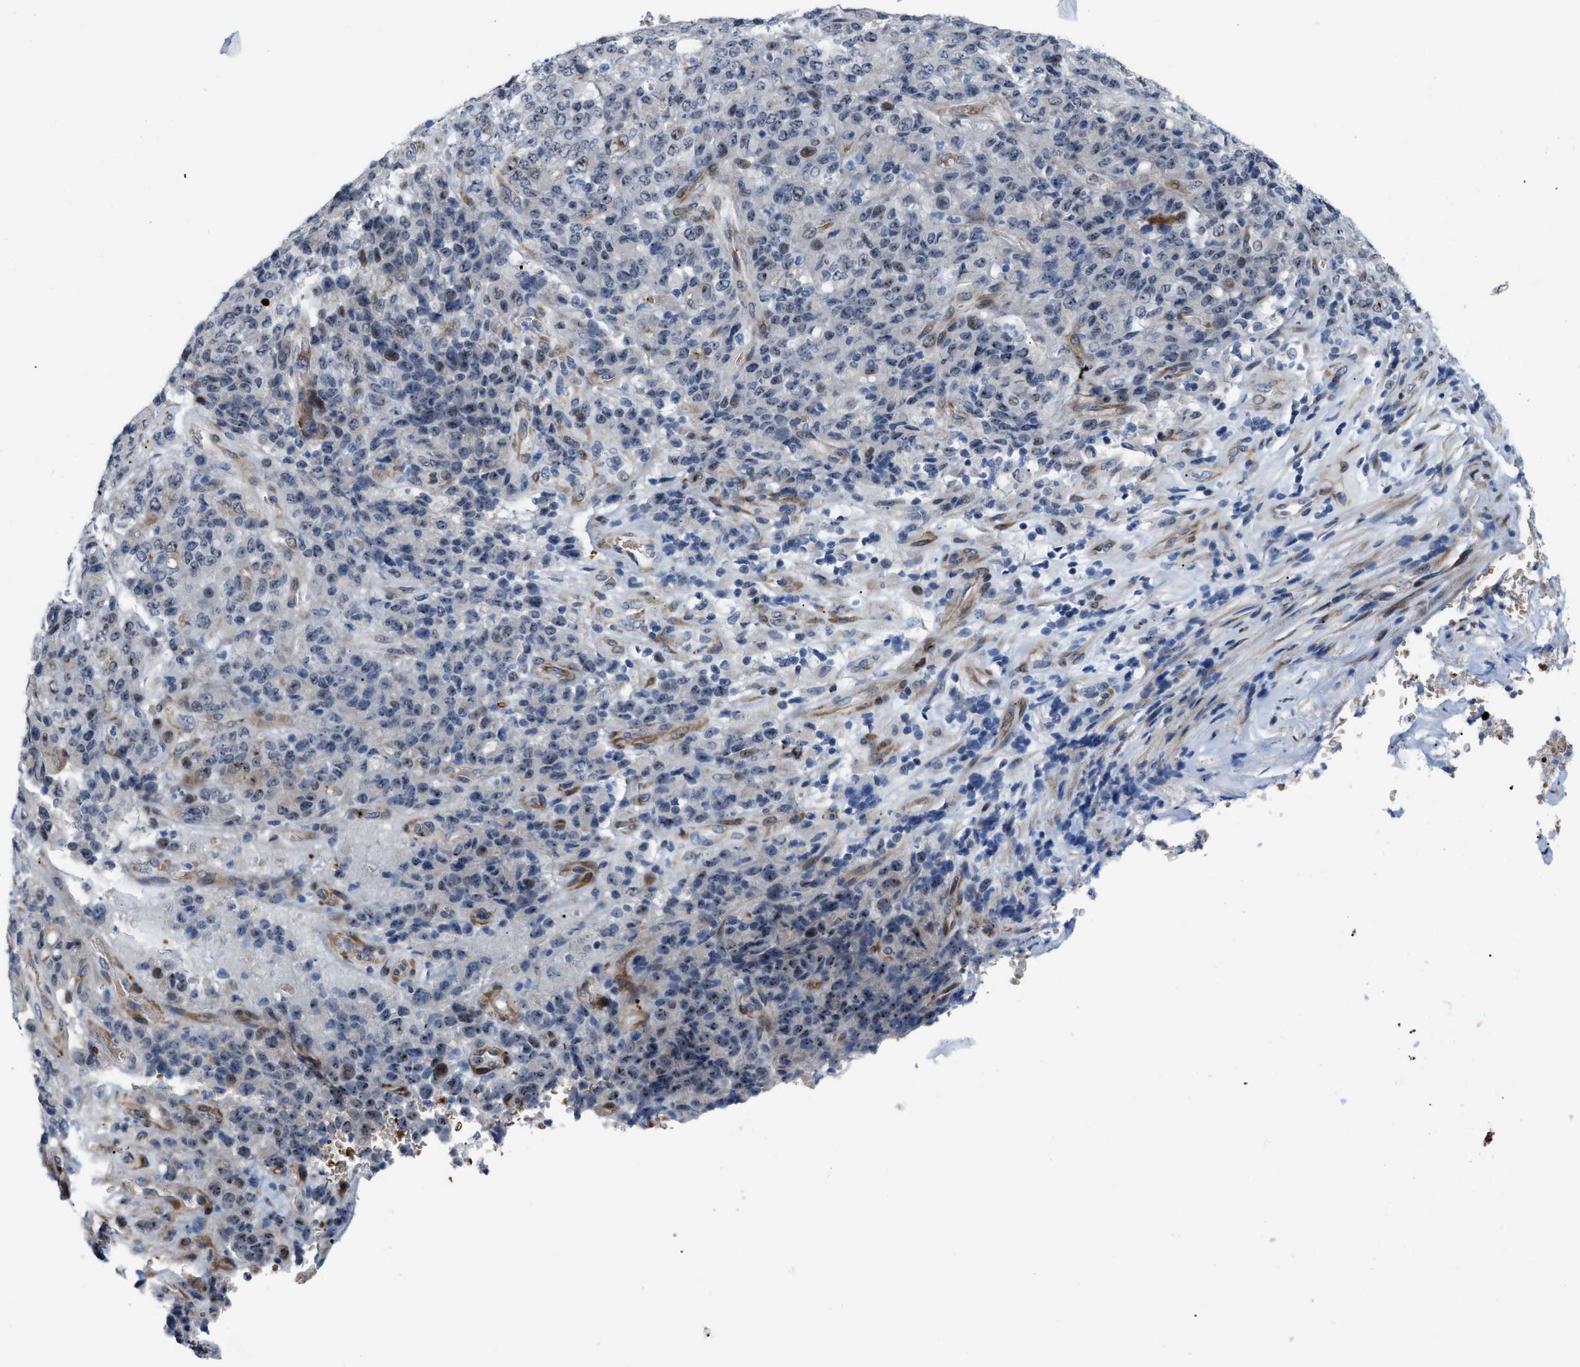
{"staining": {"intensity": "weak", "quantity": ">75%", "location": "nuclear"}, "tissue": "stomach cancer", "cell_type": "Tumor cells", "image_type": "cancer", "snomed": [{"axis": "morphology", "description": "Adenocarcinoma, NOS"}, {"axis": "topography", "description": "Stomach"}], "caption": "An image showing weak nuclear positivity in about >75% of tumor cells in stomach adenocarcinoma, as visualized by brown immunohistochemical staining.", "gene": "POLR1F", "patient": {"sex": "female", "age": 73}}